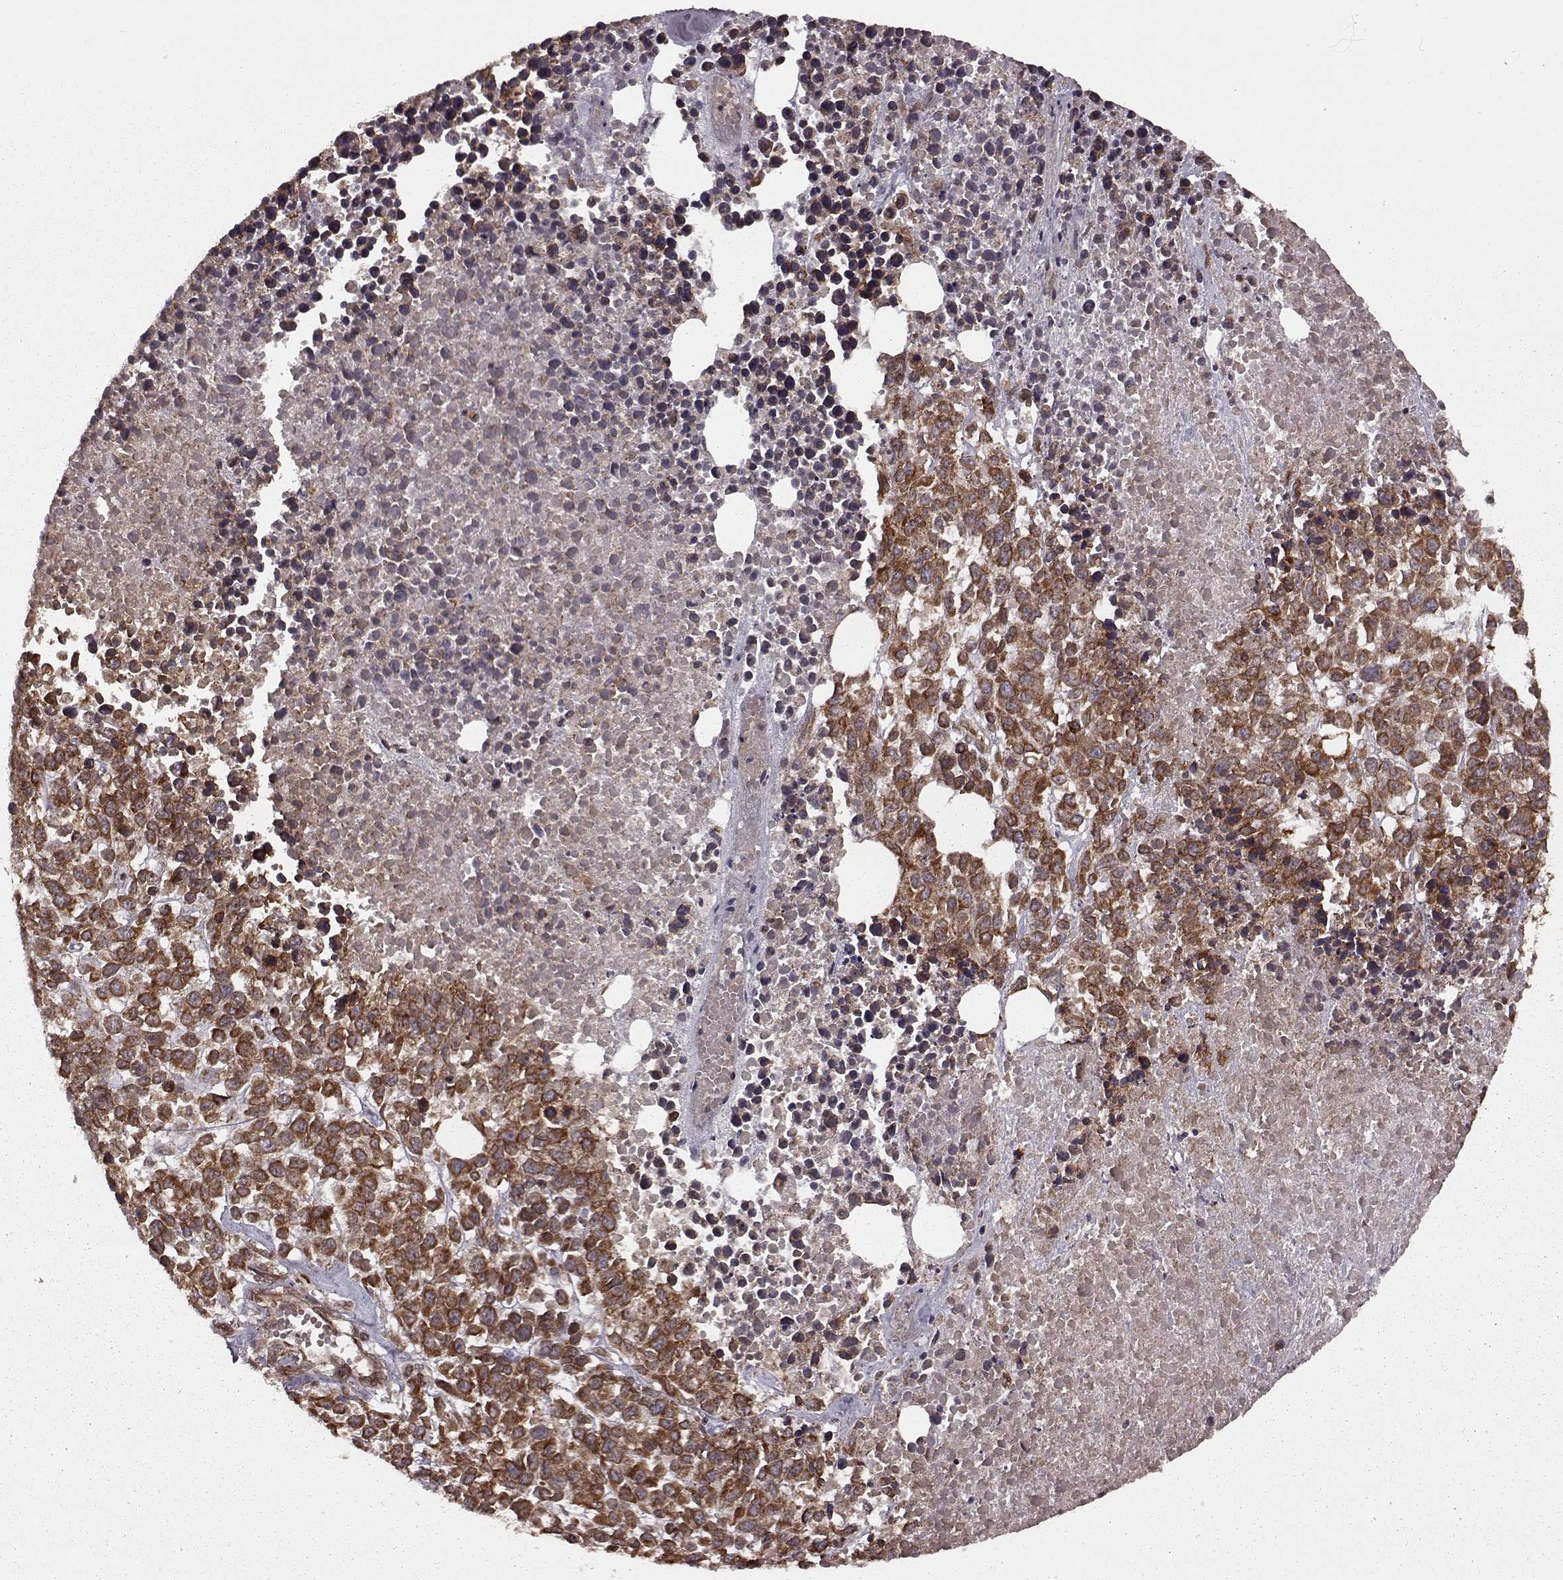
{"staining": {"intensity": "strong", "quantity": ">75%", "location": "cytoplasmic/membranous"}, "tissue": "melanoma", "cell_type": "Tumor cells", "image_type": "cancer", "snomed": [{"axis": "morphology", "description": "Malignant melanoma, Metastatic site"}, {"axis": "topography", "description": "Skin"}], "caption": "Melanoma stained for a protein (brown) shows strong cytoplasmic/membranous positive positivity in about >75% of tumor cells.", "gene": "AGPAT1", "patient": {"sex": "male", "age": 84}}